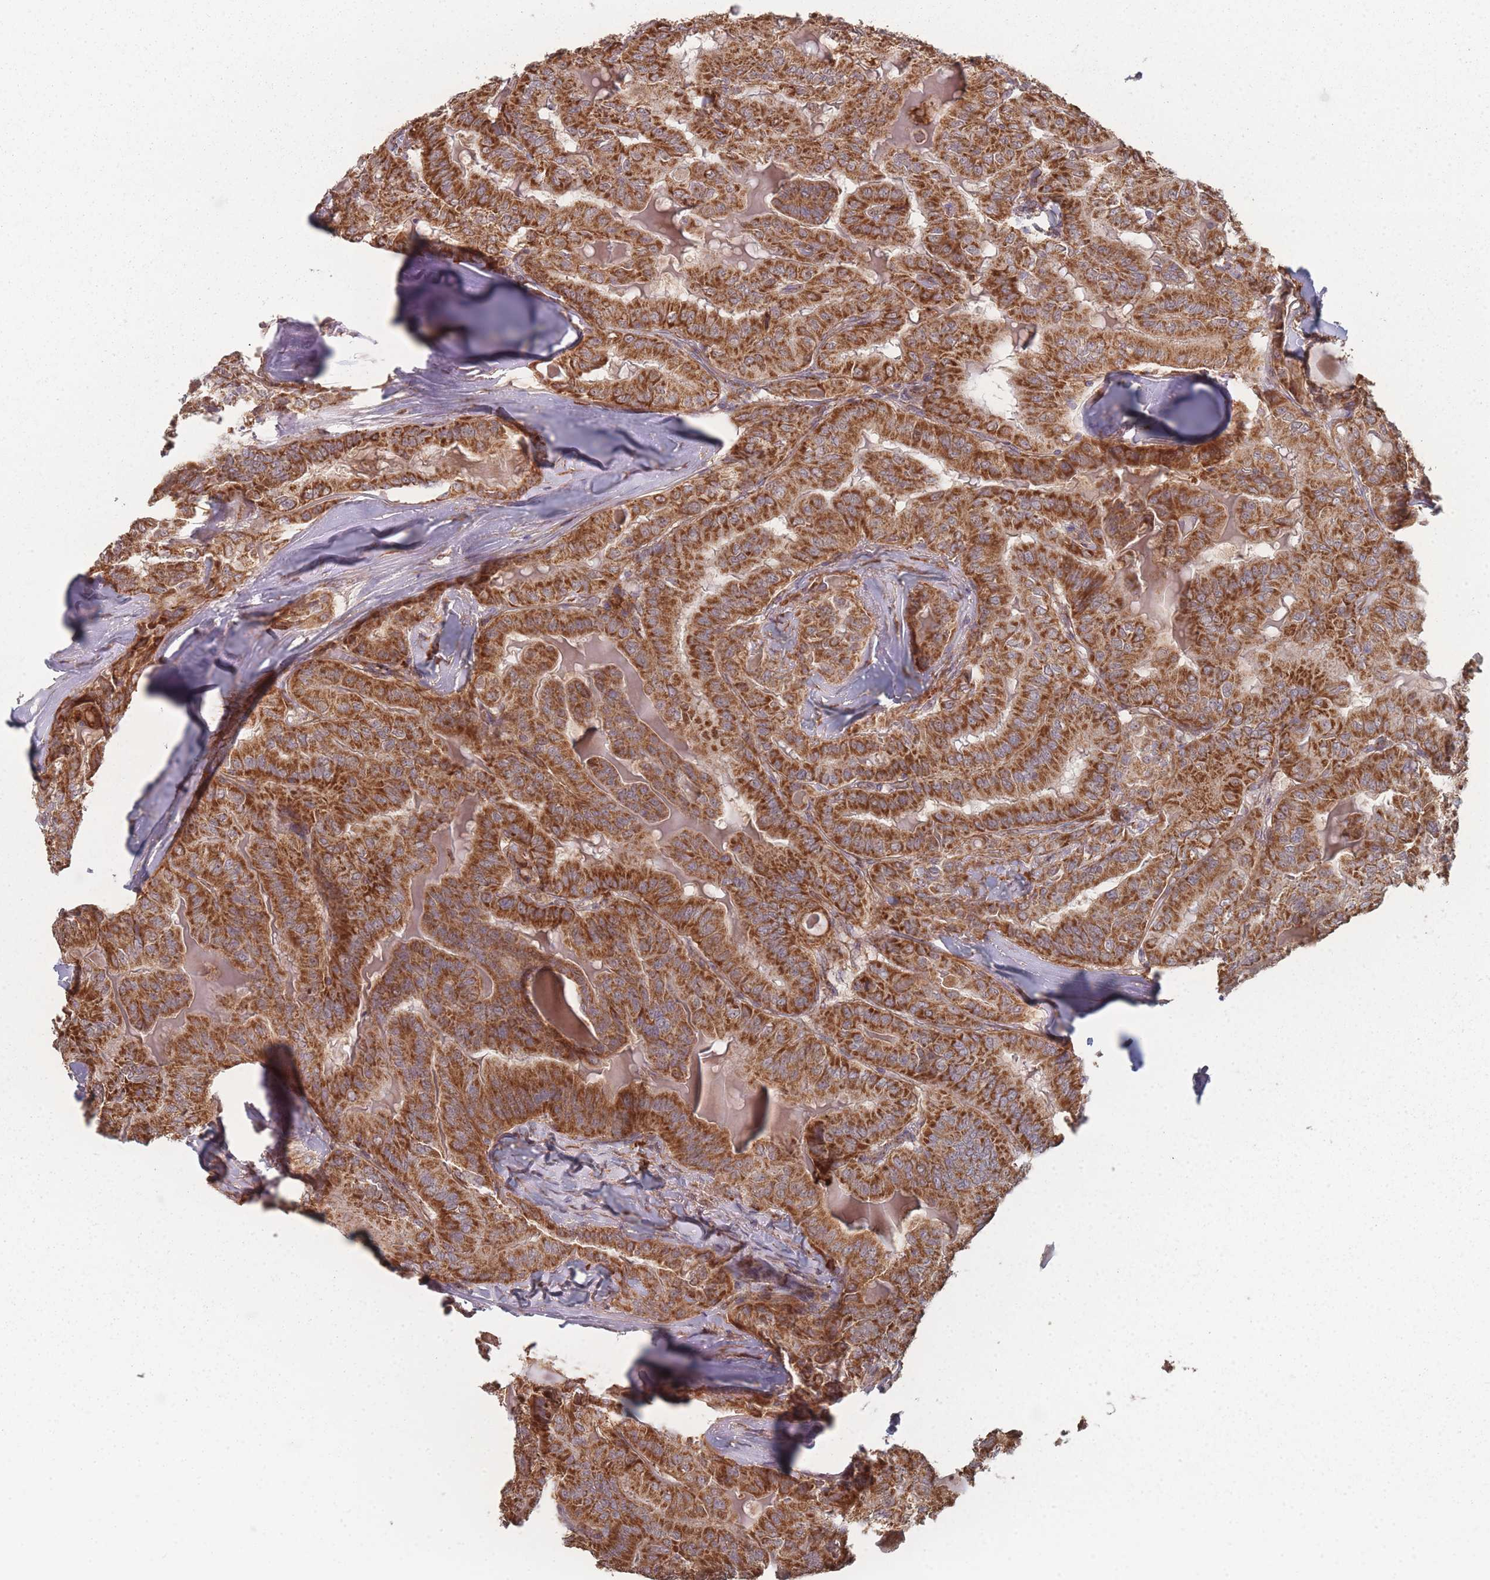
{"staining": {"intensity": "strong", "quantity": ">75%", "location": "cytoplasmic/membranous"}, "tissue": "thyroid cancer", "cell_type": "Tumor cells", "image_type": "cancer", "snomed": [{"axis": "morphology", "description": "Papillary adenocarcinoma, NOS"}, {"axis": "topography", "description": "Thyroid gland"}], "caption": "Human thyroid papillary adenocarcinoma stained for a protein (brown) displays strong cytoplasmic/membranous positive staining in about >75% of tumor cells.", "gene": "PSMB3", "patient": {"sex": "female", "age": 68}}